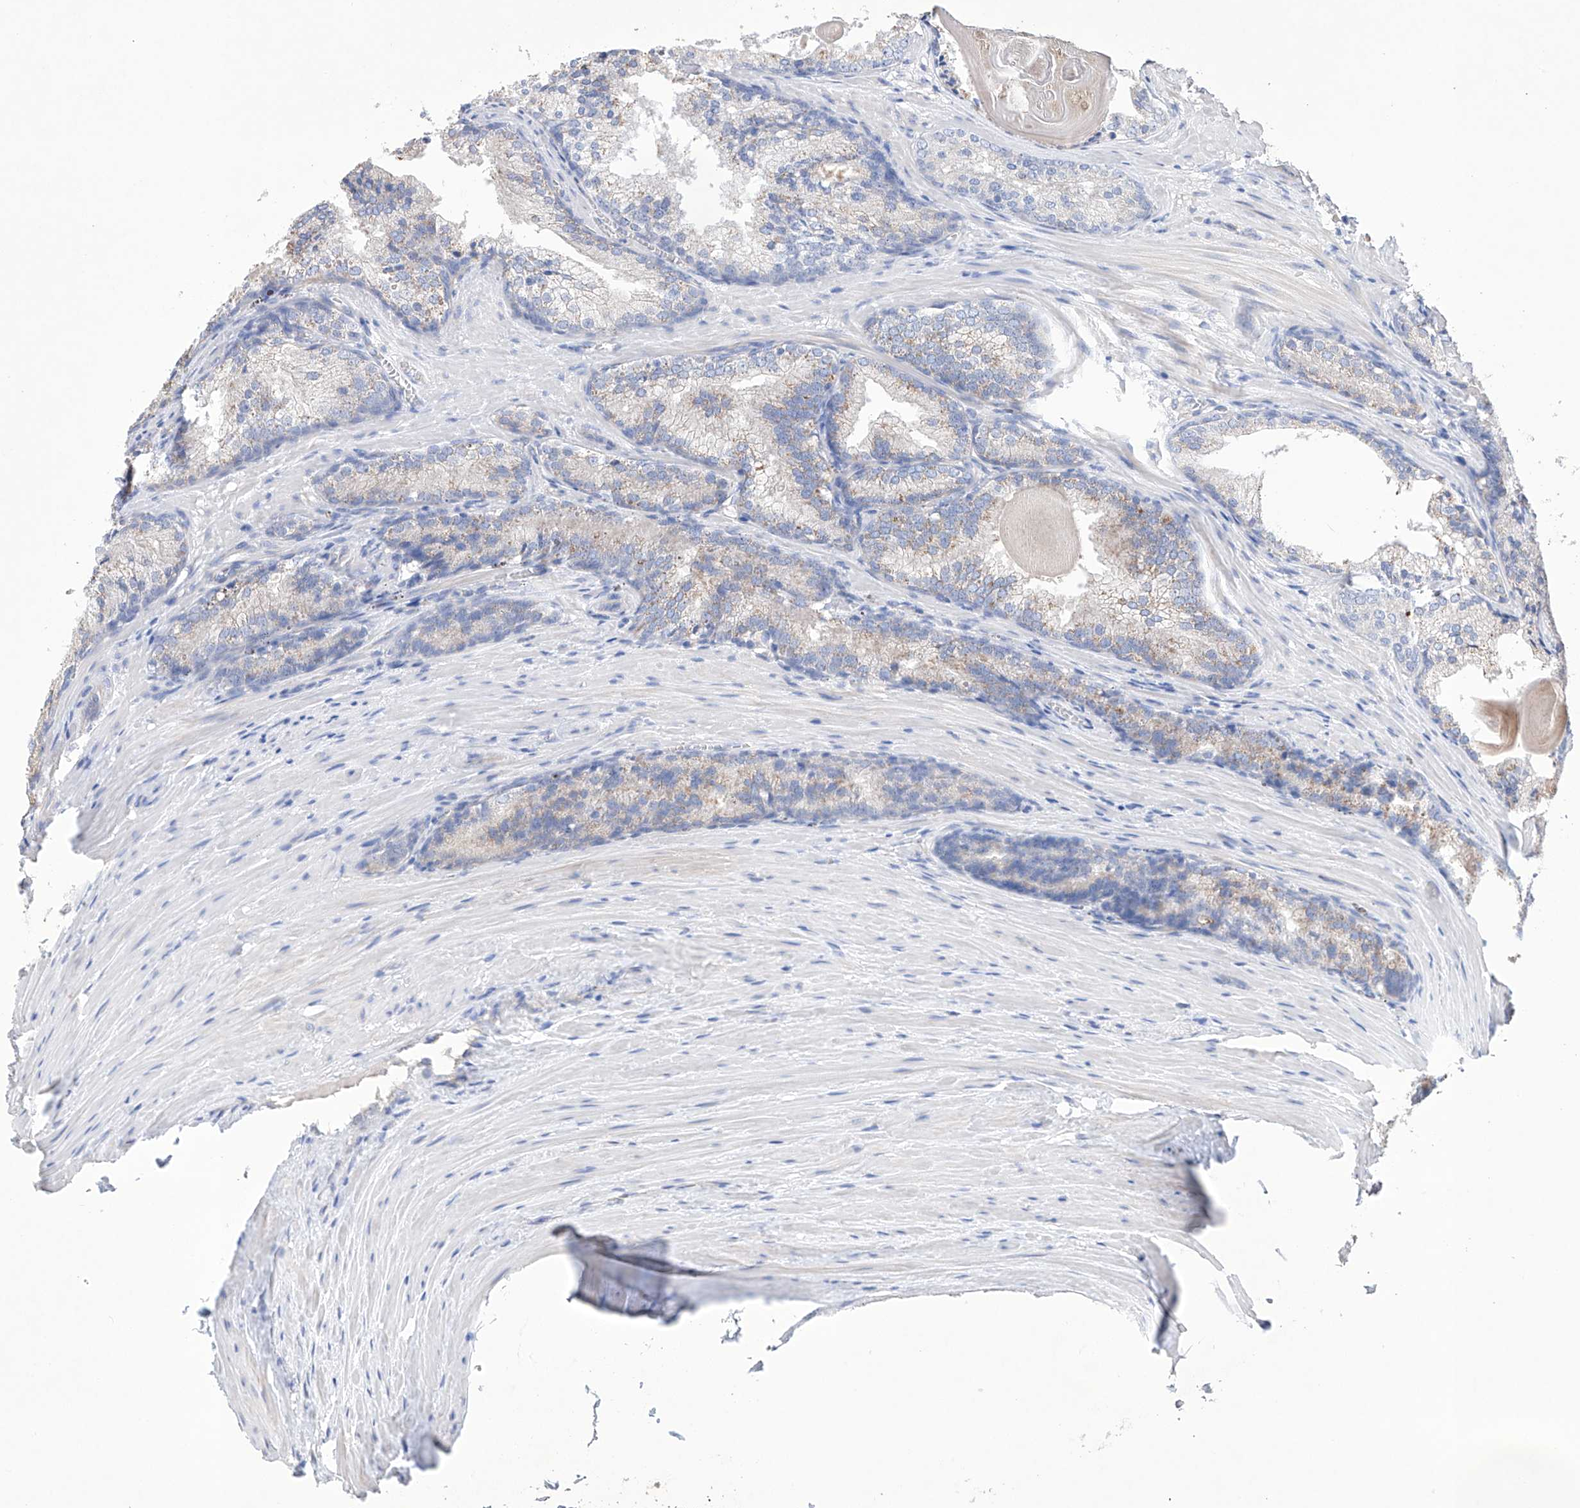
{"staining": {"intensity": "negative", "quantity": "none", "location": "none"}, "tissue": "prostate cancer", "cell_type": "Tumor cells", "image_type": "cancer", "snomed": [{"axis": "morphology", "description": "Adenocarcinoma, Low grade"}, {"axis": "topography", "description": "Prostate"}], "caption": "IHC photomicrograph of neoplastic tissue: human prostate cancer stained with DAB demonstrates no significant protein expression in tumor cells.", "gene": "AFG1L", "patient": {"sex": "male", "age": 54}}